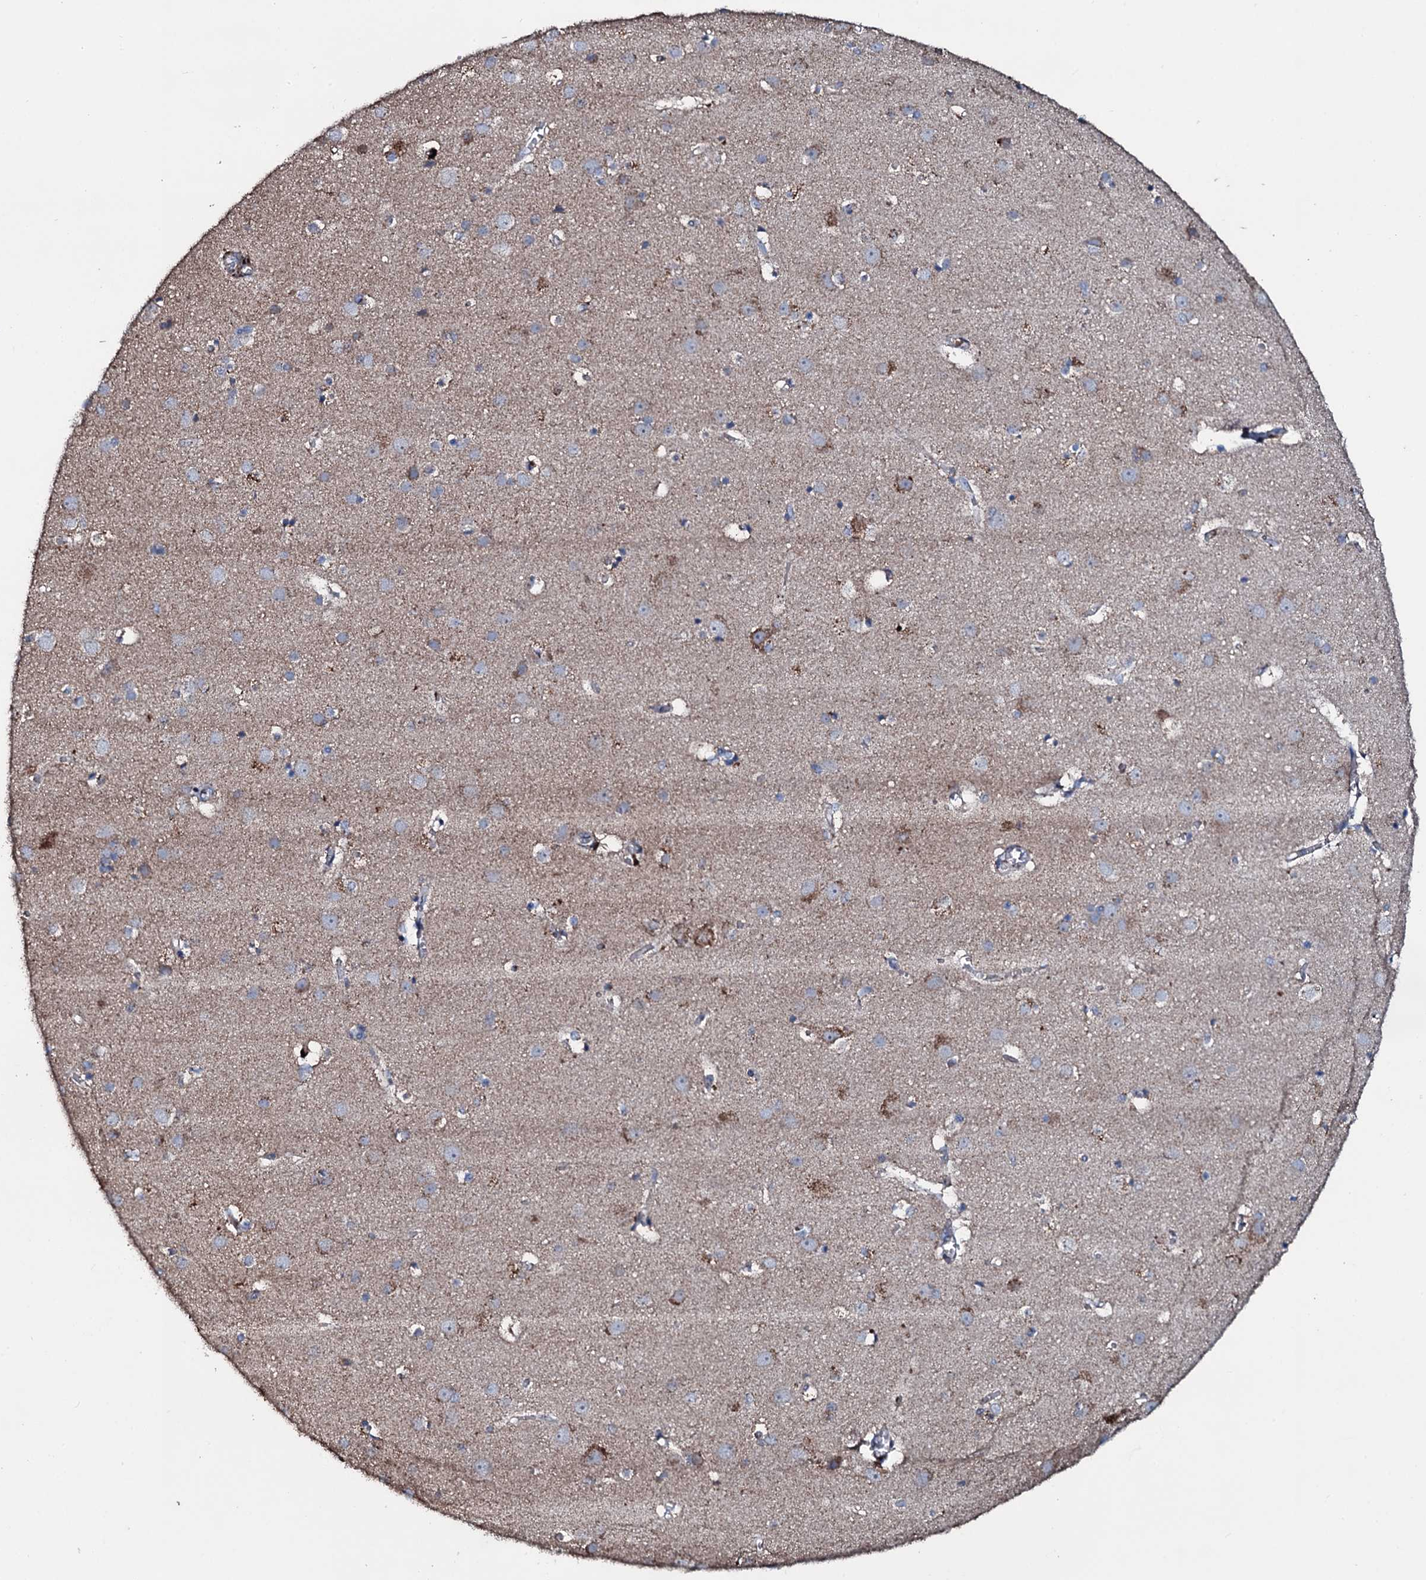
{"staining": {"intensity": "weak", "quantity": "25%-75%", "location": "cytoplasmic/membranous"}, "tissue": "cerebral cortex", "cell_type": "Endothelial cells", "image_type": "normal", "snomed": [{"axis": "morphology", "description": "Normal tissue, NOS"}, {"axis": "topography", "description": "Cerebral cortex"}], "caption": "Immunohistochemical staining of normal human cerebral cortex exhibits weak cytoplasmic/membranous protein positivity in approximately 25%-75% of endothelial cells. The protein of interest is stained brown, and the nuclei are stained in blue (DAB (3,3'-diaminobenzidine) IHC with brightfield microscopy, high magnification).", "gene": "DYNC2I2", "patient": {"sex": "male", "age": 54}}